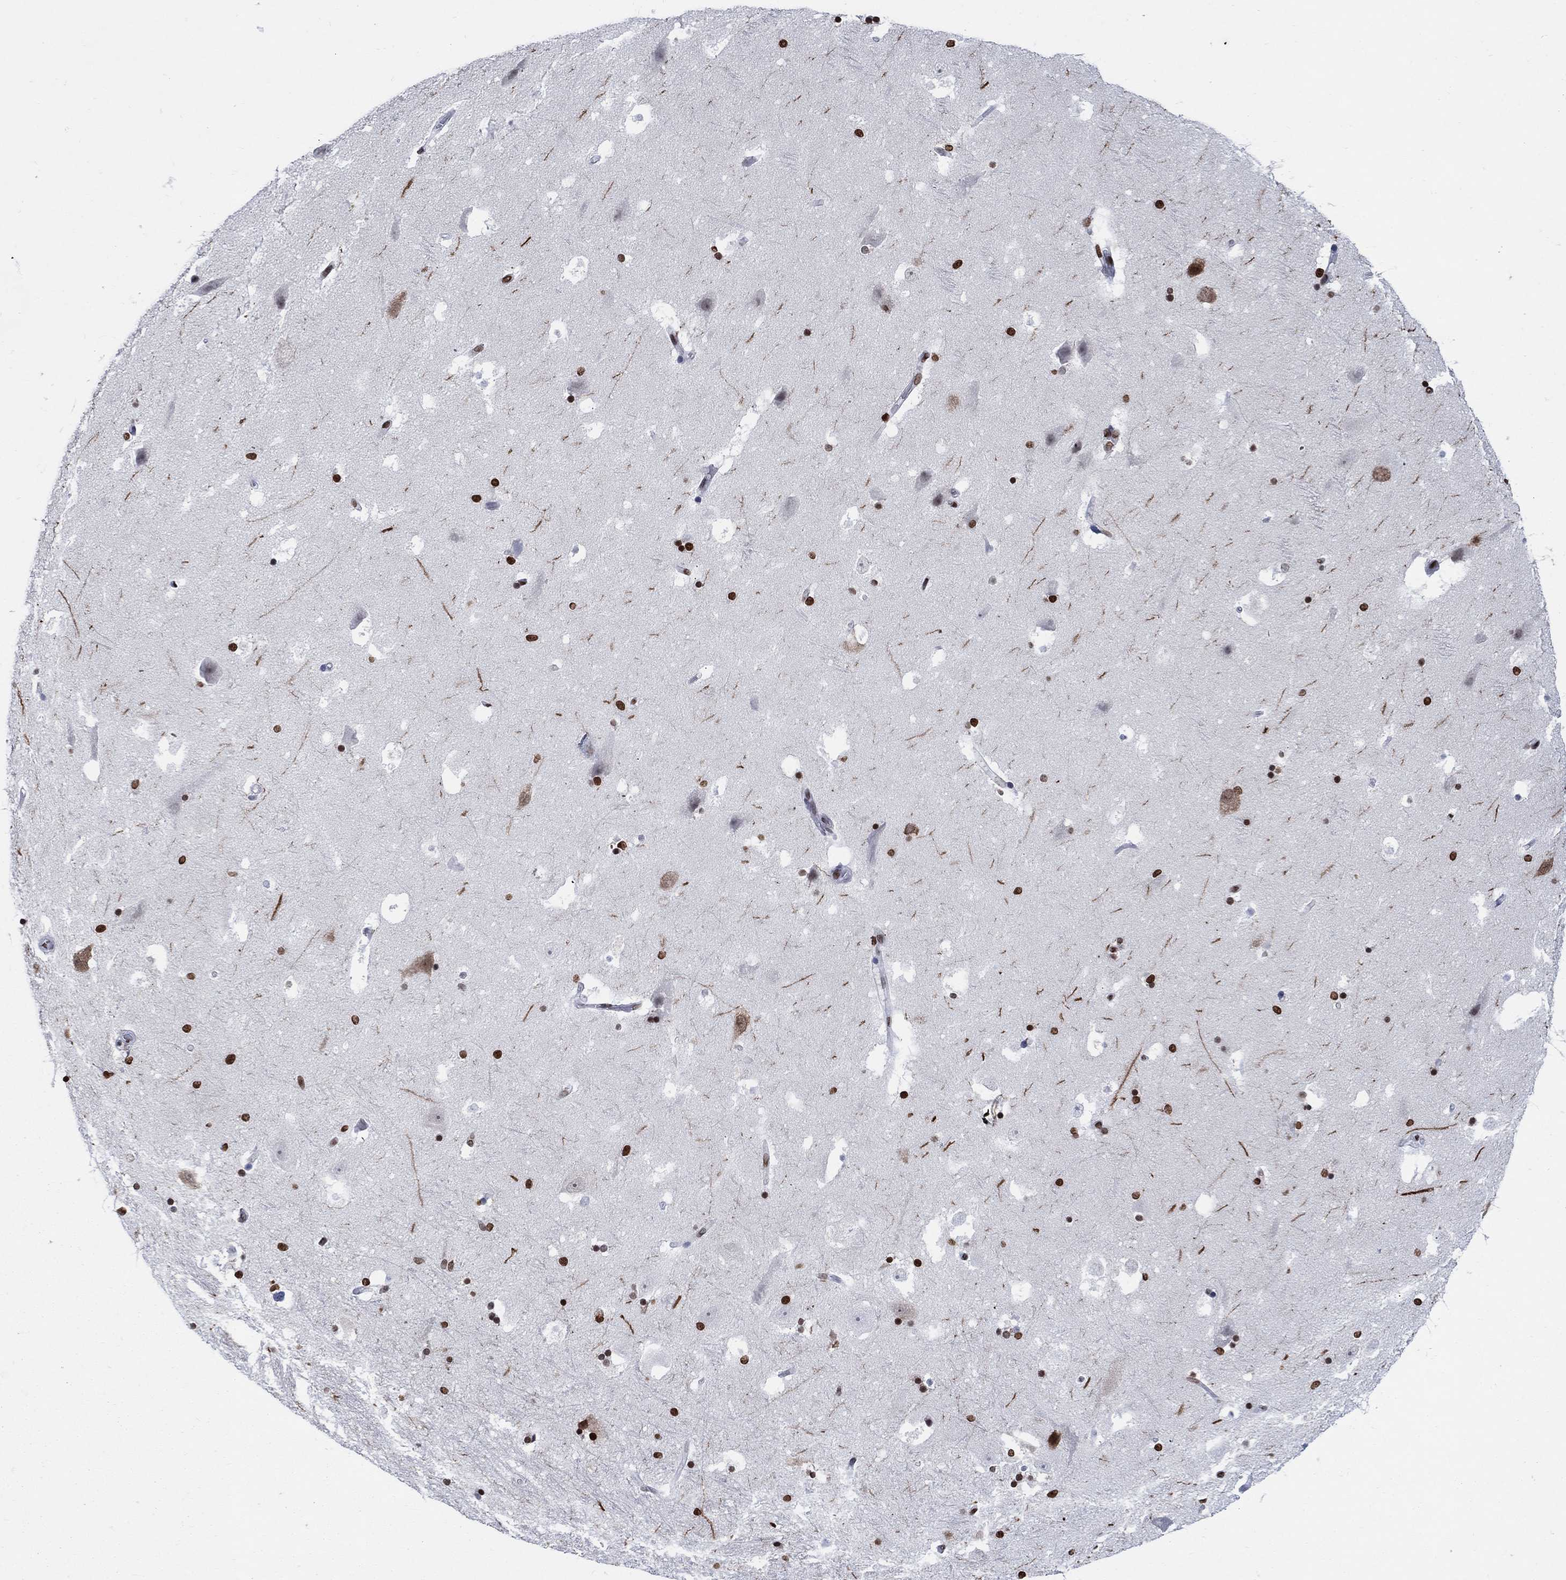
{"staining": {"intensity": "strong", "quantity": "25%-75%", "location": "nuclear"}, "tissue": "hippocampus", "cell_type": "Glial cells", "image_type": "normal", "snomed": [{"axis": "morphology", "description": "Normal tissue, NOS"}, {"axis": "topography", "description": "Hippocampus"}], "caption": "Hippocampus stained with a brown dye exhibits strong nuclear positive expression in about 25%-75% of glial cells.", "gene": "HMGA1", "patient": {"sex": "male", "age": 51}}